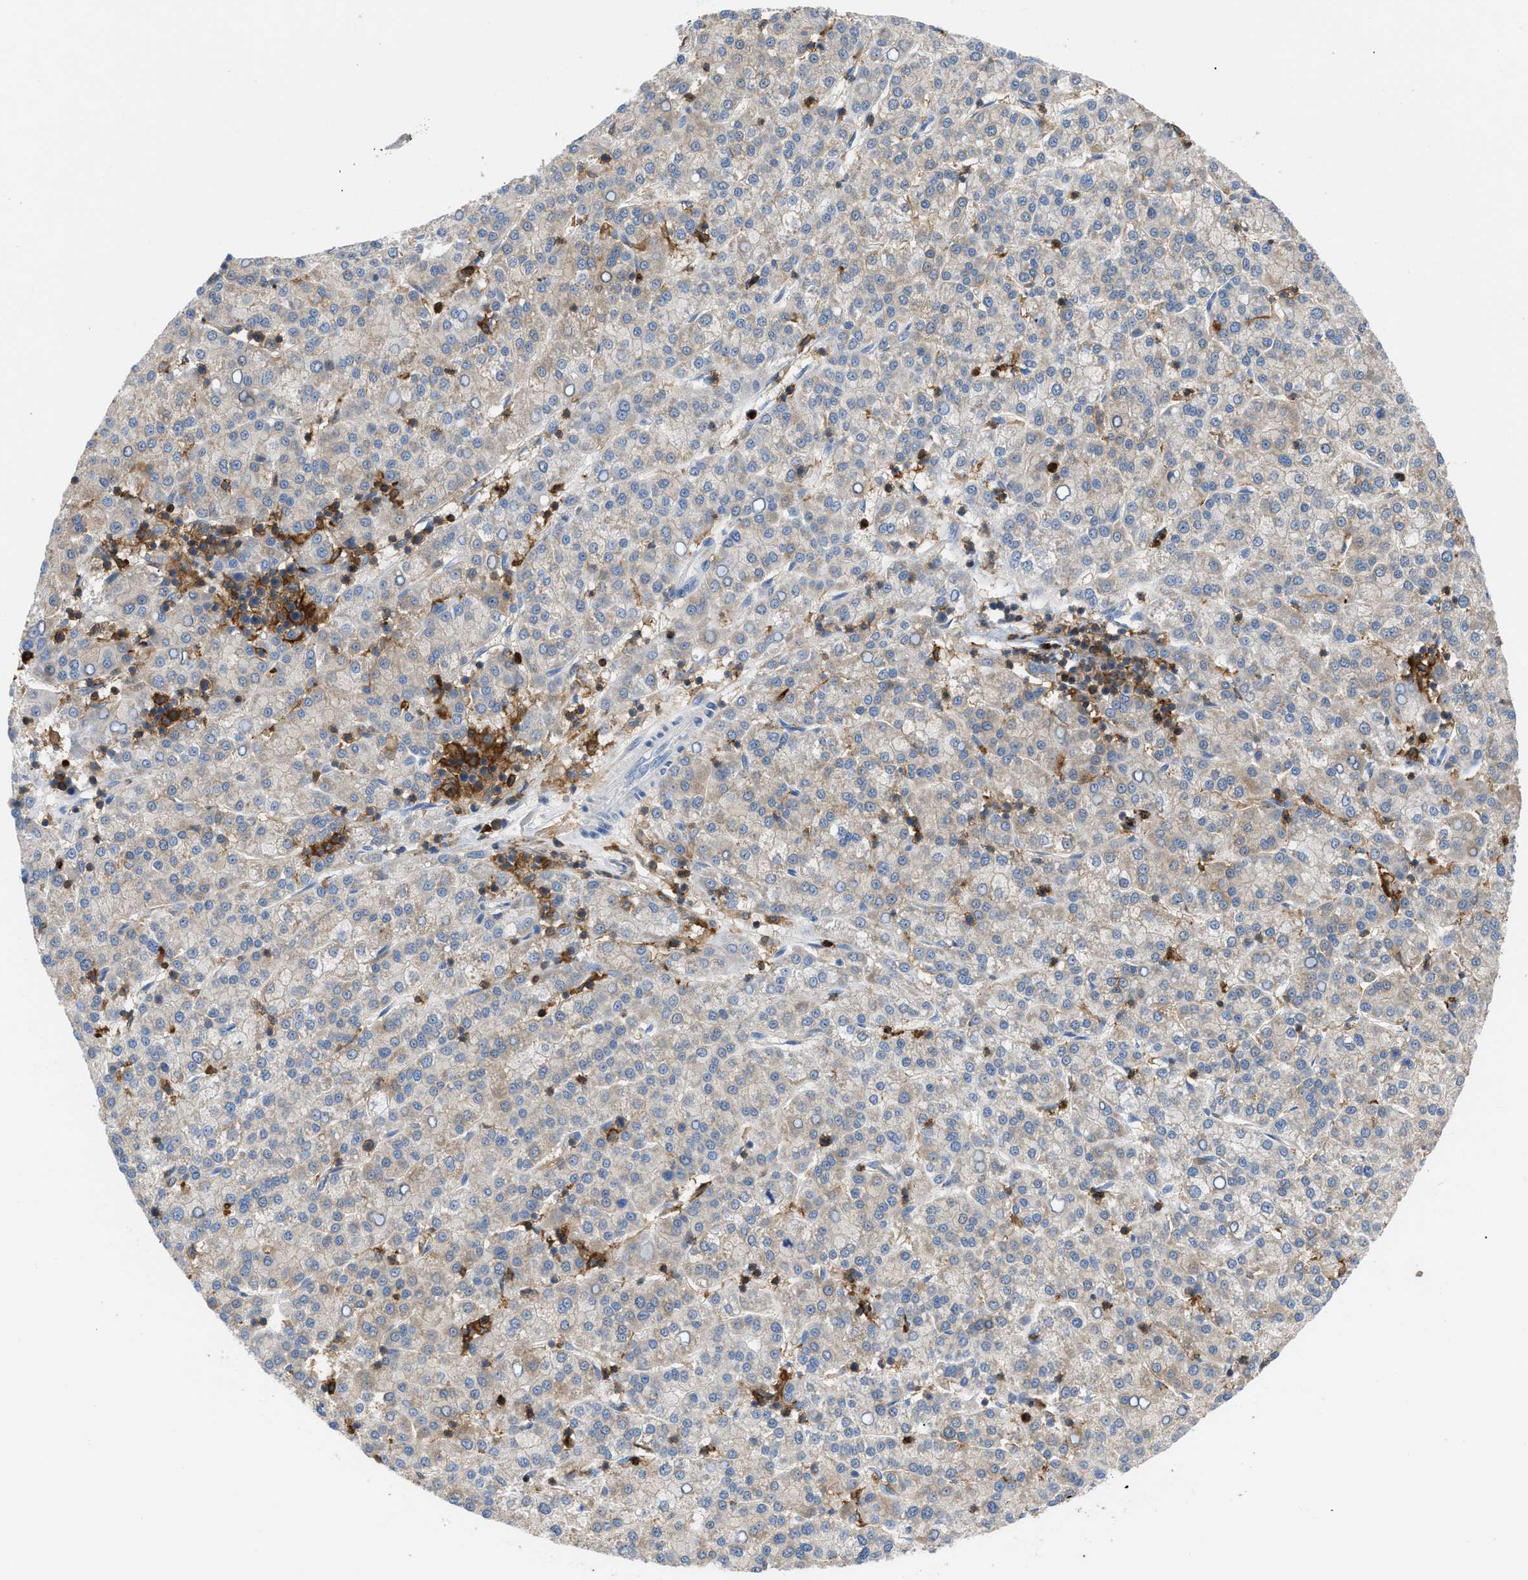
{"staining": {"intensity": "negative", "quantity": "none", "location": "none"}, "tissue": "liver cancer", "cell_type": "Tumor cells", "image_type": "cancer", "snomed": [{"axis": "morphology", "description": "Carcinoma, Hepatocellular, NOS"}, {"axis": "topography", "description": "Liver"}], "caption": "Human liver hepatocellular carcinoma stained for a protein using immunohistochemistry (IHC) exhibits no staining in tumor cells.", "gene": "GPAT4", "patient": {"sex": "female", "age": 58}}